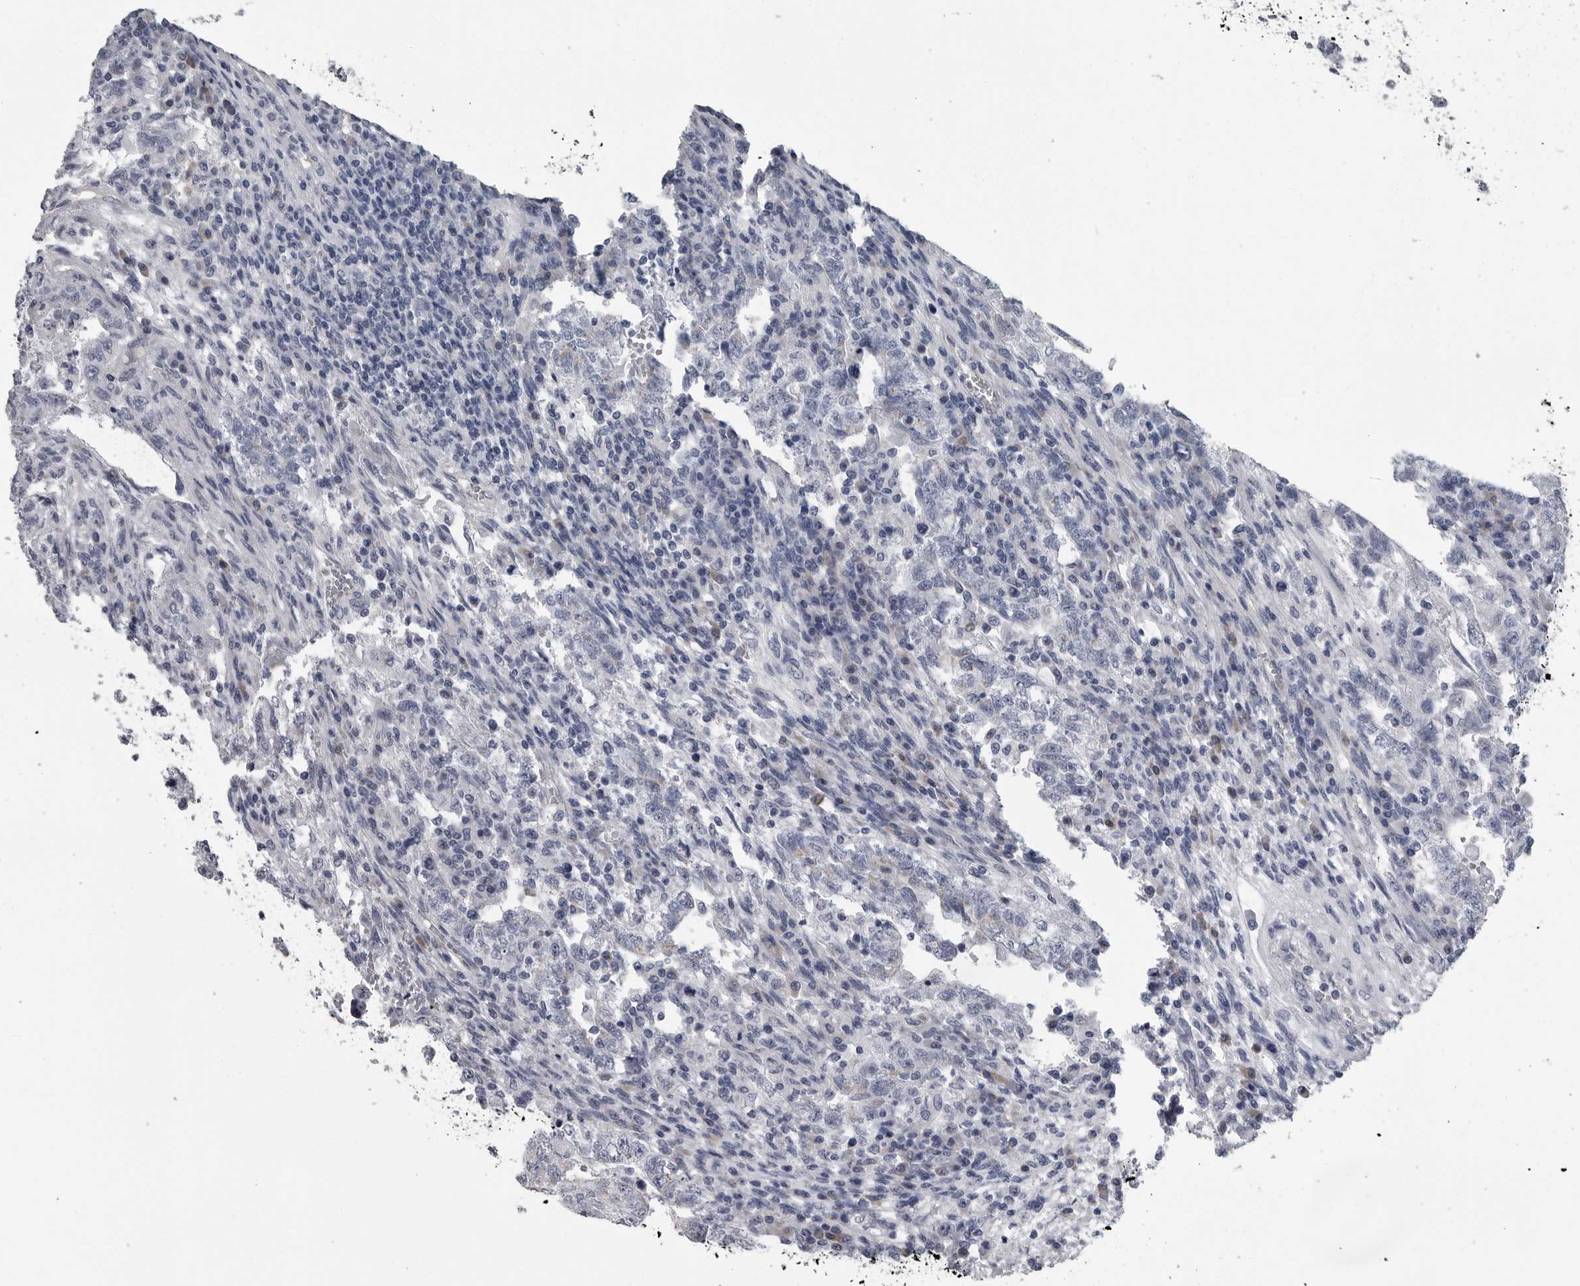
{"staining": {"intensity": "weak", "quantity": "<25%", "location": "cytoplasmic/membranous"}, "tissue": "testis cancer", "cell_type": "Tumor cells", "image_type": "cancer", "snomed": [{"axis": "morphology", "description": "Carcinoma, Embryonal, NOS"}, {"axis": "topography", "description": "Testis"}], "caption": "Tumor cells show no significant protein staining in testis embryonal carcinoma. (DAB (3,3'-diaminobenzidine) immunohistochemistry (IHC) visualized using brightfield microscopy, high magnification).", "gene": "MYOC", "patient": {"sex": "male", "age": 36}}